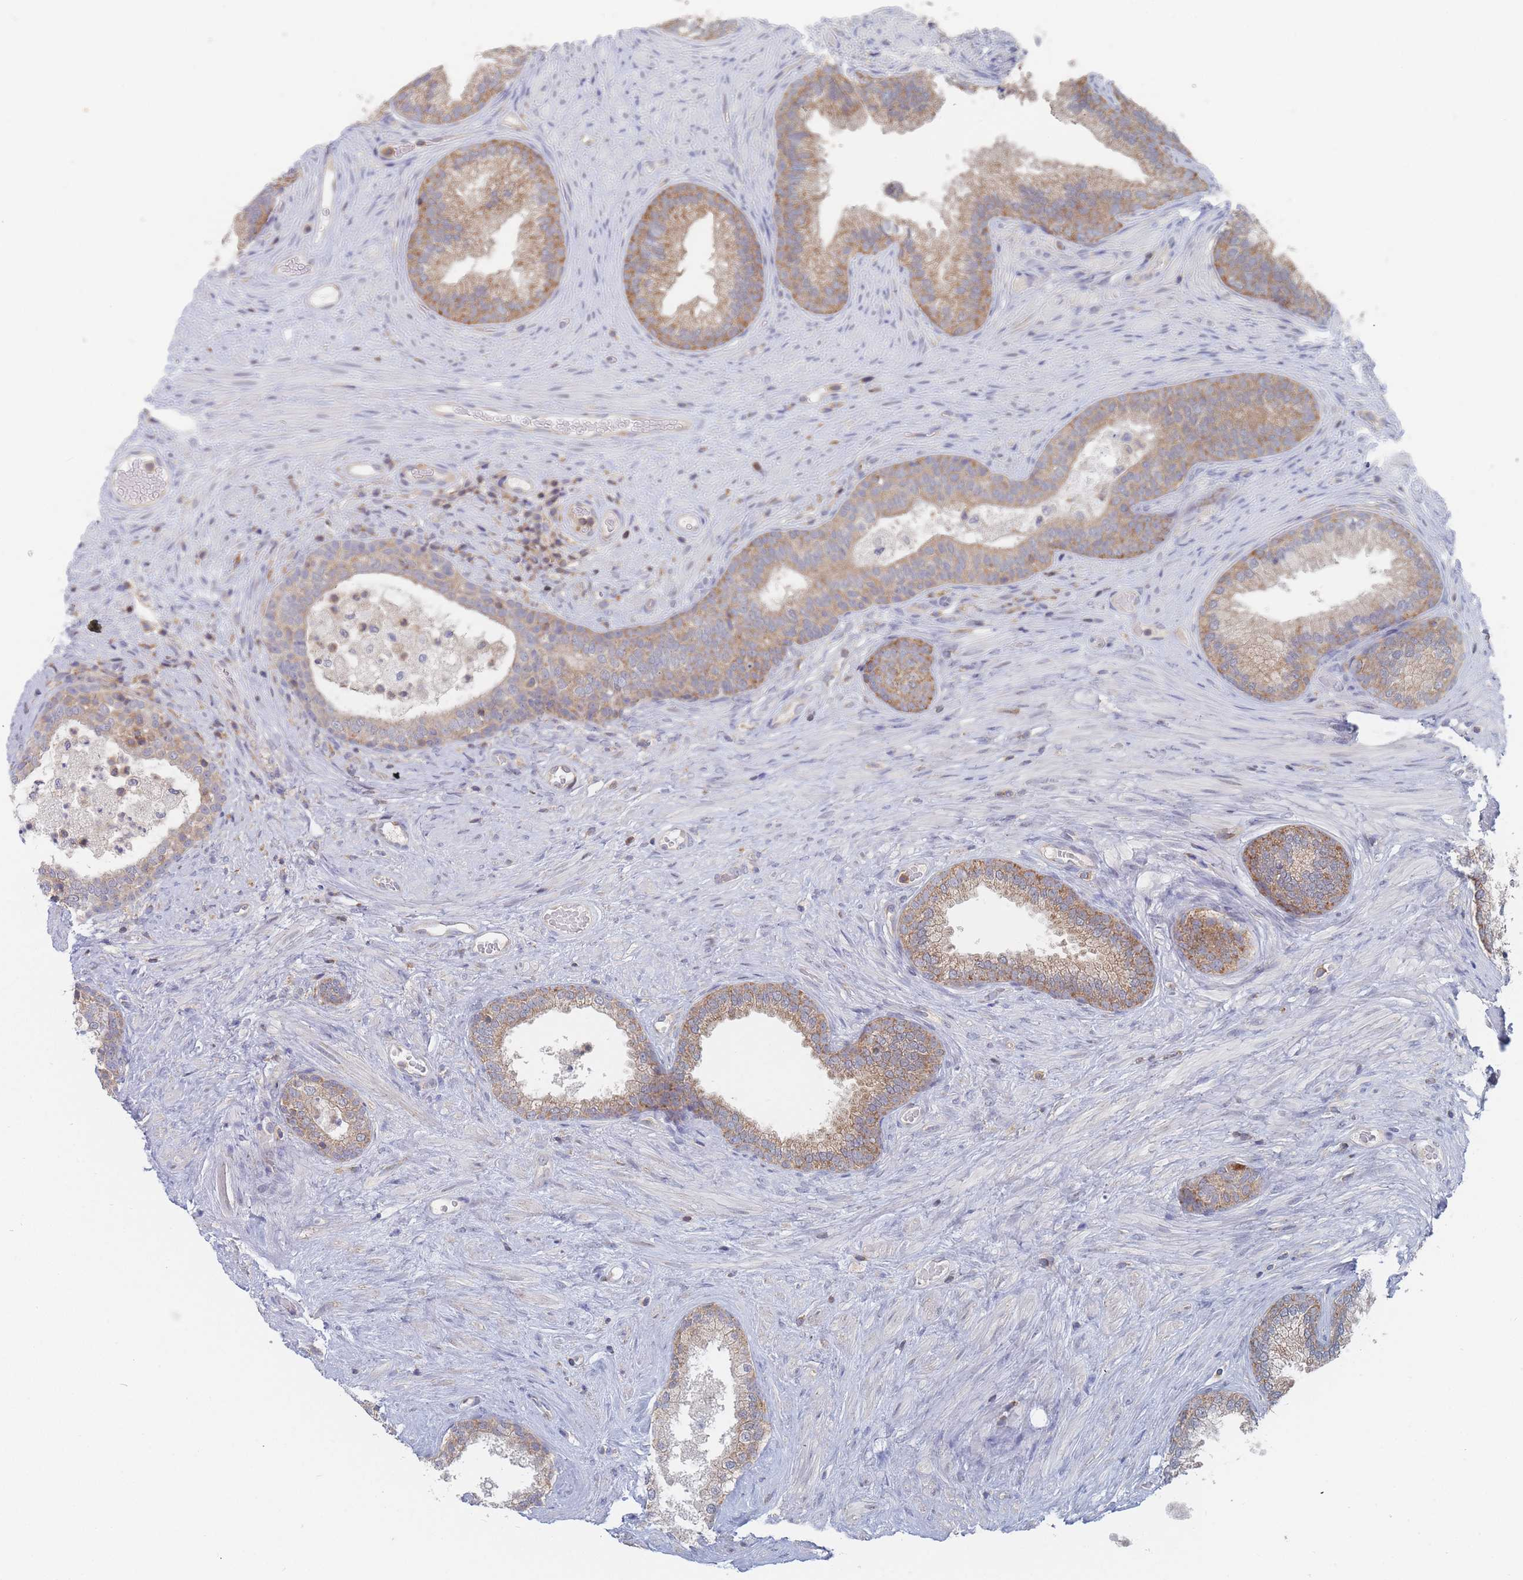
{"staining": {"intensity": "moderate", "quantity": "25%-75%", "location": "cytoplasmic/membranous"}, "tissue": "prostate", "cell_type": "Glandular cells", "image_type": "normal", "snomed": [{"axis": "morphology", "description": "Normal tissue, NOS"}, {"axis": "topography", "description": "Prostate"}], "caption": "High-power microscopy captured an immunohistochemistry histopathology image of unremarkable prostate, revealing moderate cytoplasmic/membranous staining in about 25%-75% of glandular cells. (IHC, brightfield microscopy, high magnification).", "gene": "PPP6C", "patient": {"sex": "male", "age": 76}}